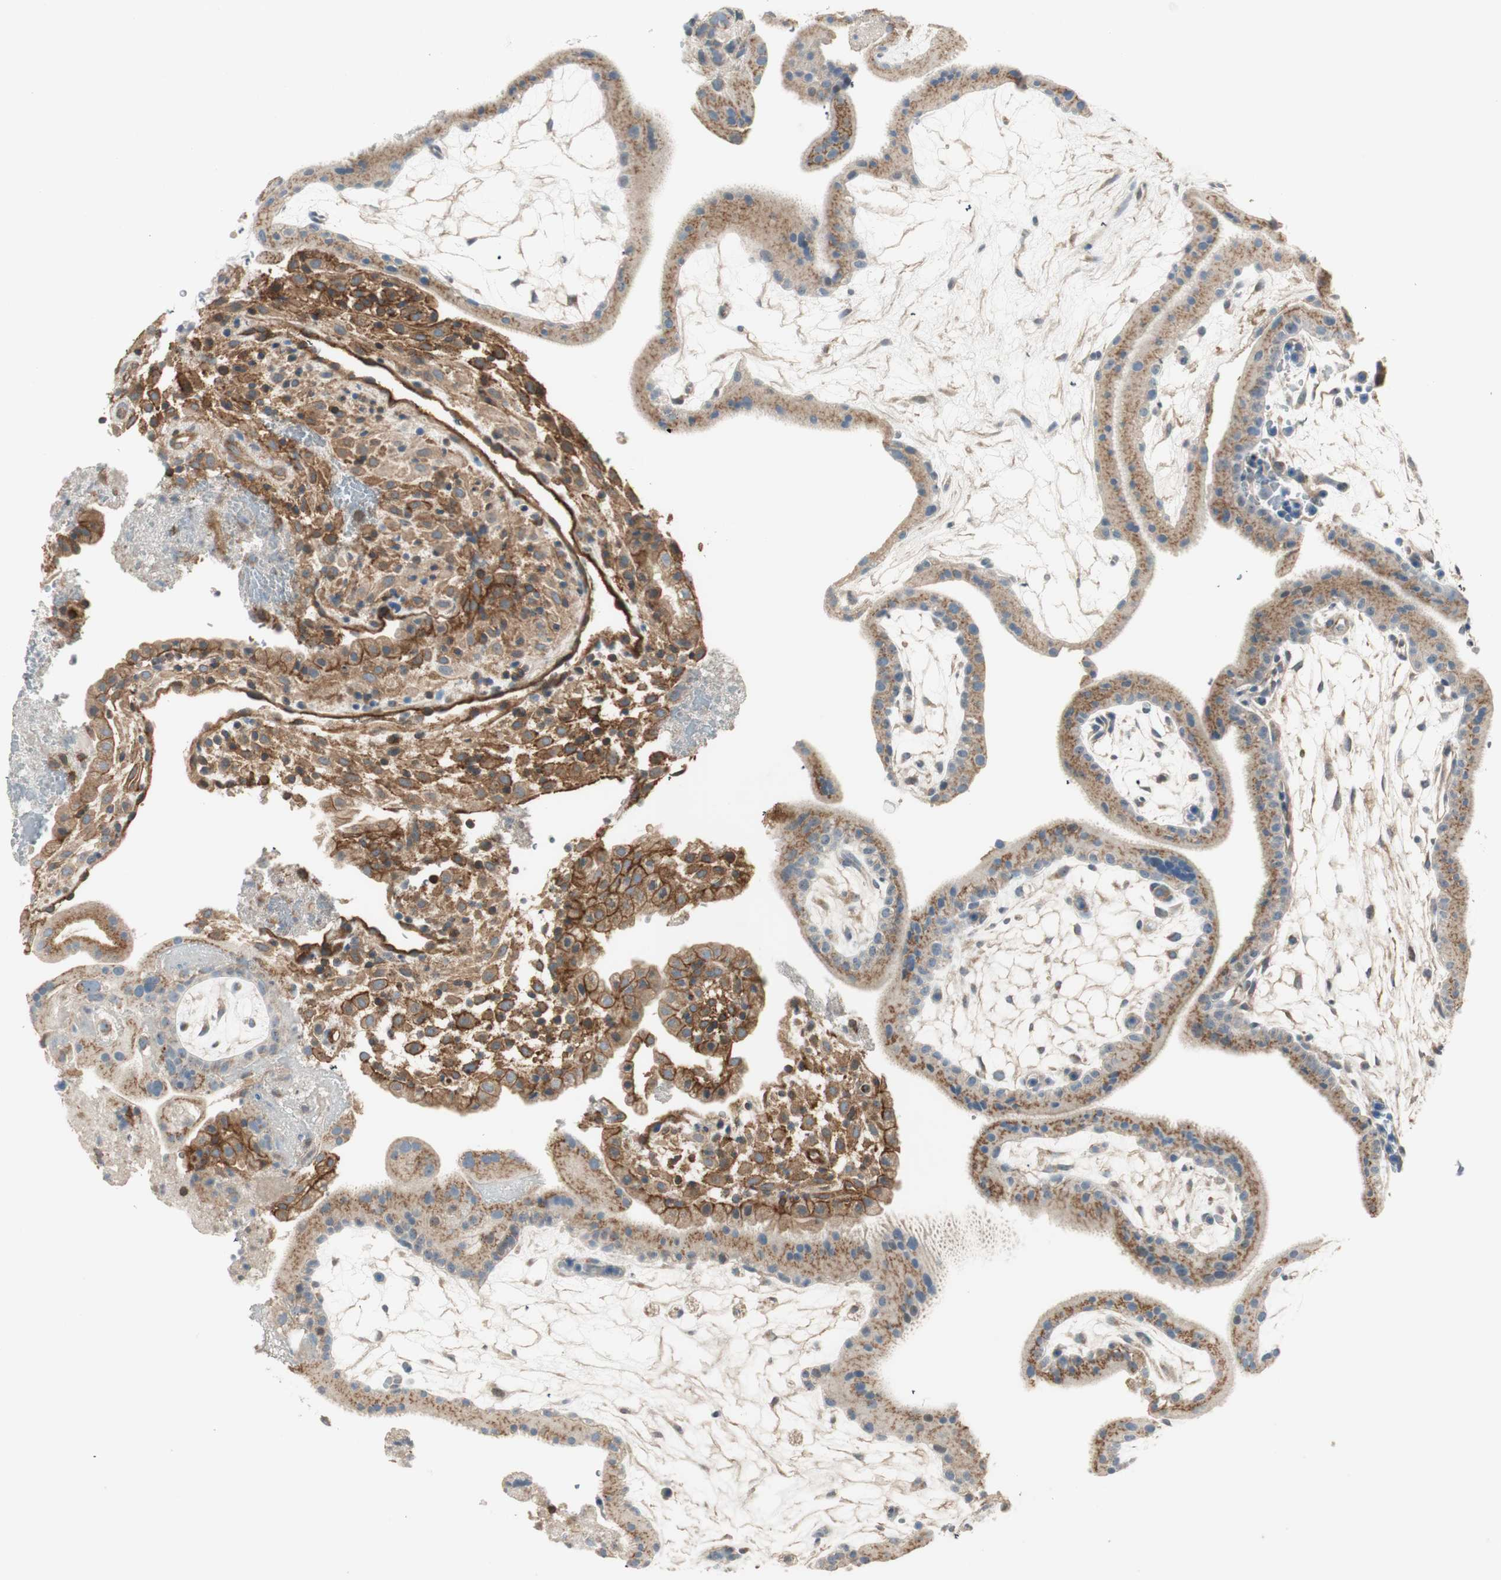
{"staining": {"intensity": "strong", "quantity": ">75%", "location": "cytoplasmic/membranous"}, "tissue": "placenta", "cell_type": "Decidual cells", "image_type": "normal", "snomed": [{"axis": "morphology", "description": "Normal tissue, NOS"}, {"axis": "topography", "description": "Placenta"}], "caption": "About >75% of decidual cells in benign placenta reveal strong cytoplasmic/membranous protein staining as visualized by brown immunohistochemical staining.", "gene": "BTN3A3", "patient": {"sex": "female", "age": 19}}